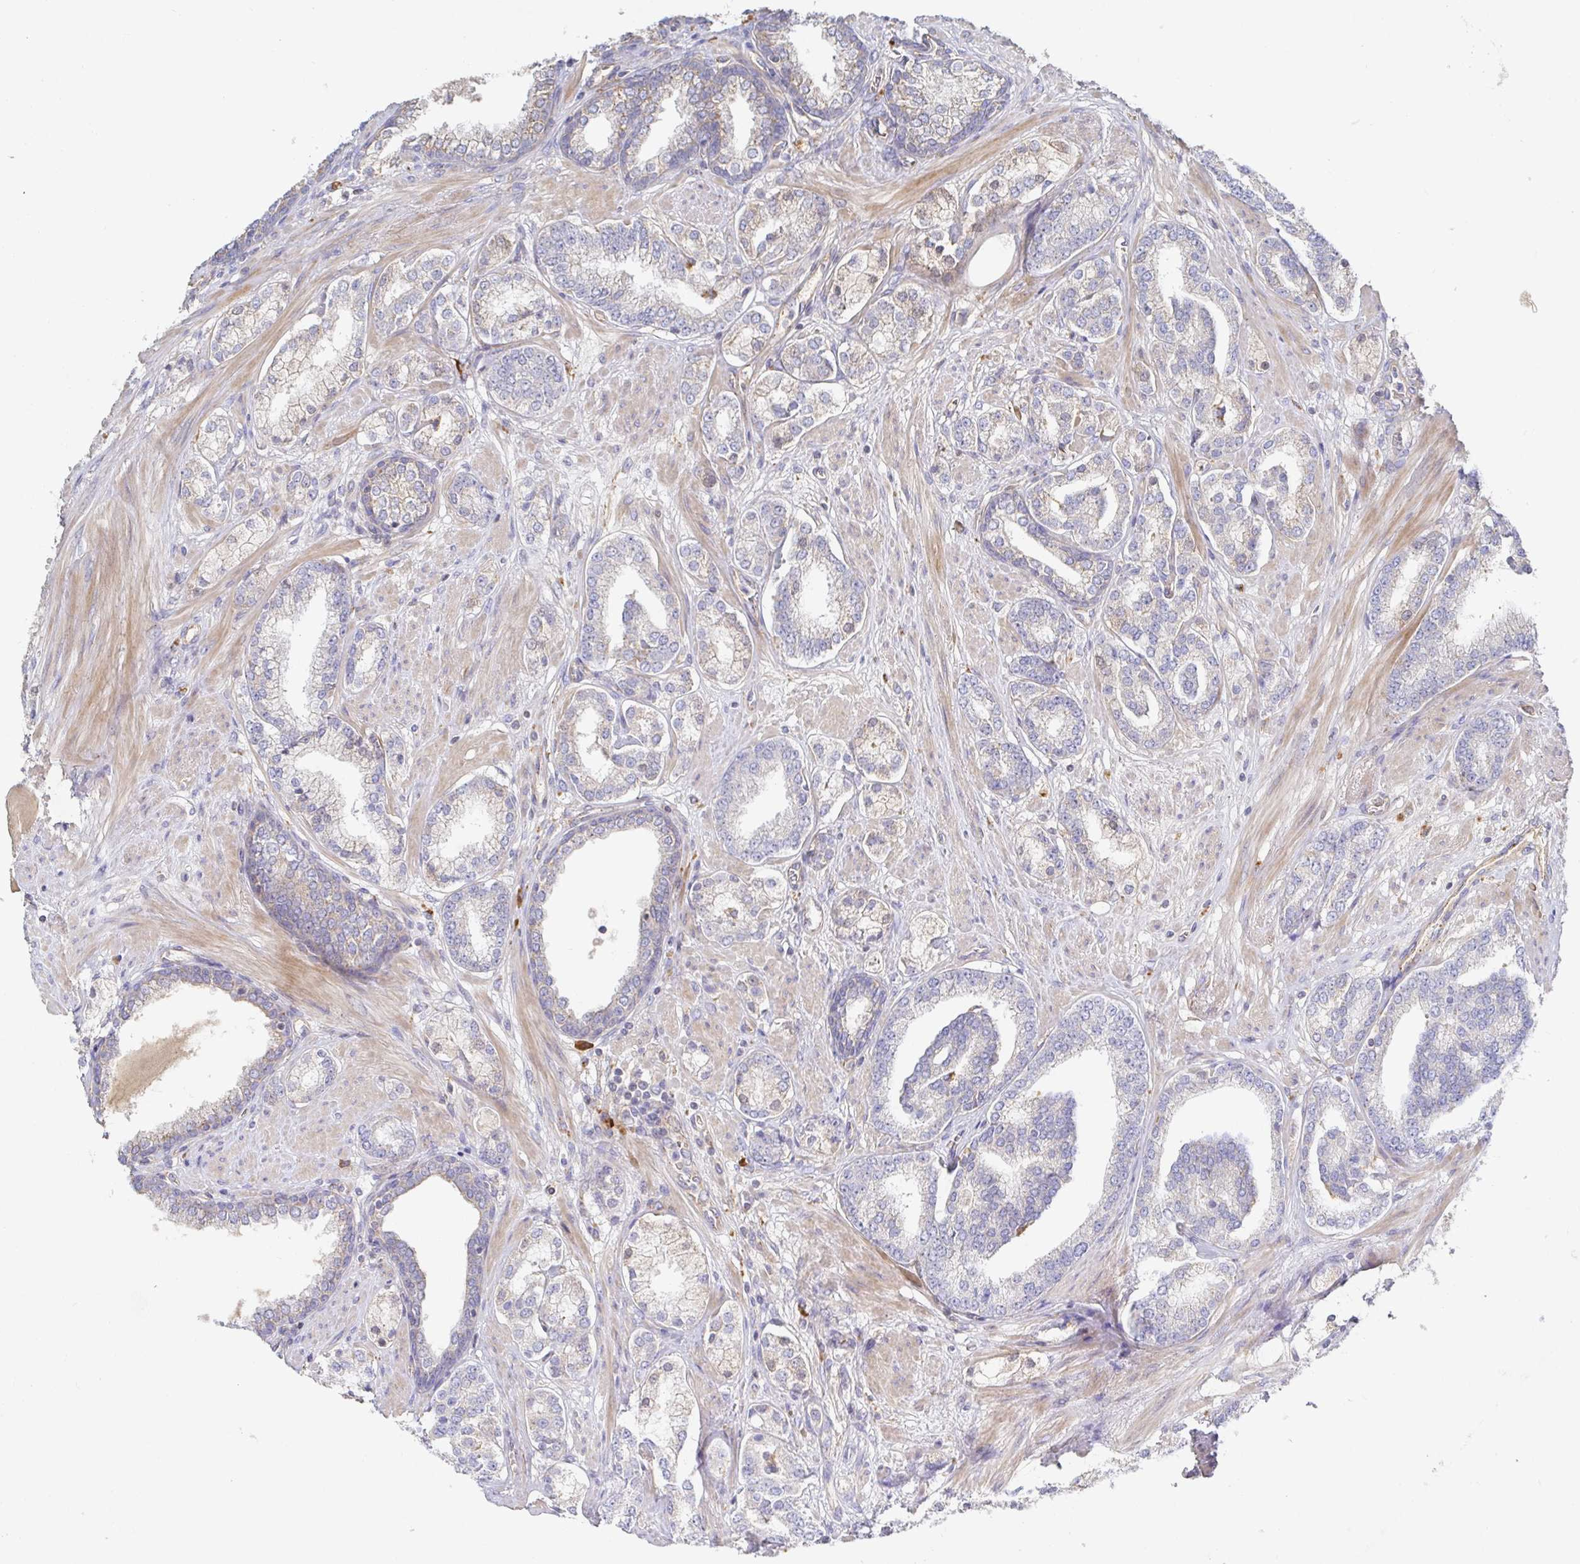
{"staining": {"intensity": "weak", "quantity": "<25%", "location": "cytoplasmic/membranous"}, "tissue": "prostate cancer", "cell_type": "Tumor cells", "image_type": "cancer", "snomed": [{"axis": "morphology", "description": "Adenocarcinoma, High grade"}, {"axis": "topography", "description": "Prostate"}], "caption": "High magnification brightfield microscopy of prostate cancer stained with DAB (brown) and counterstained with hematoxylin (blue): tumor cells show no significant positivity.", "gene": "IRAK2", "patient": {"sex": "male", "age": 62}}